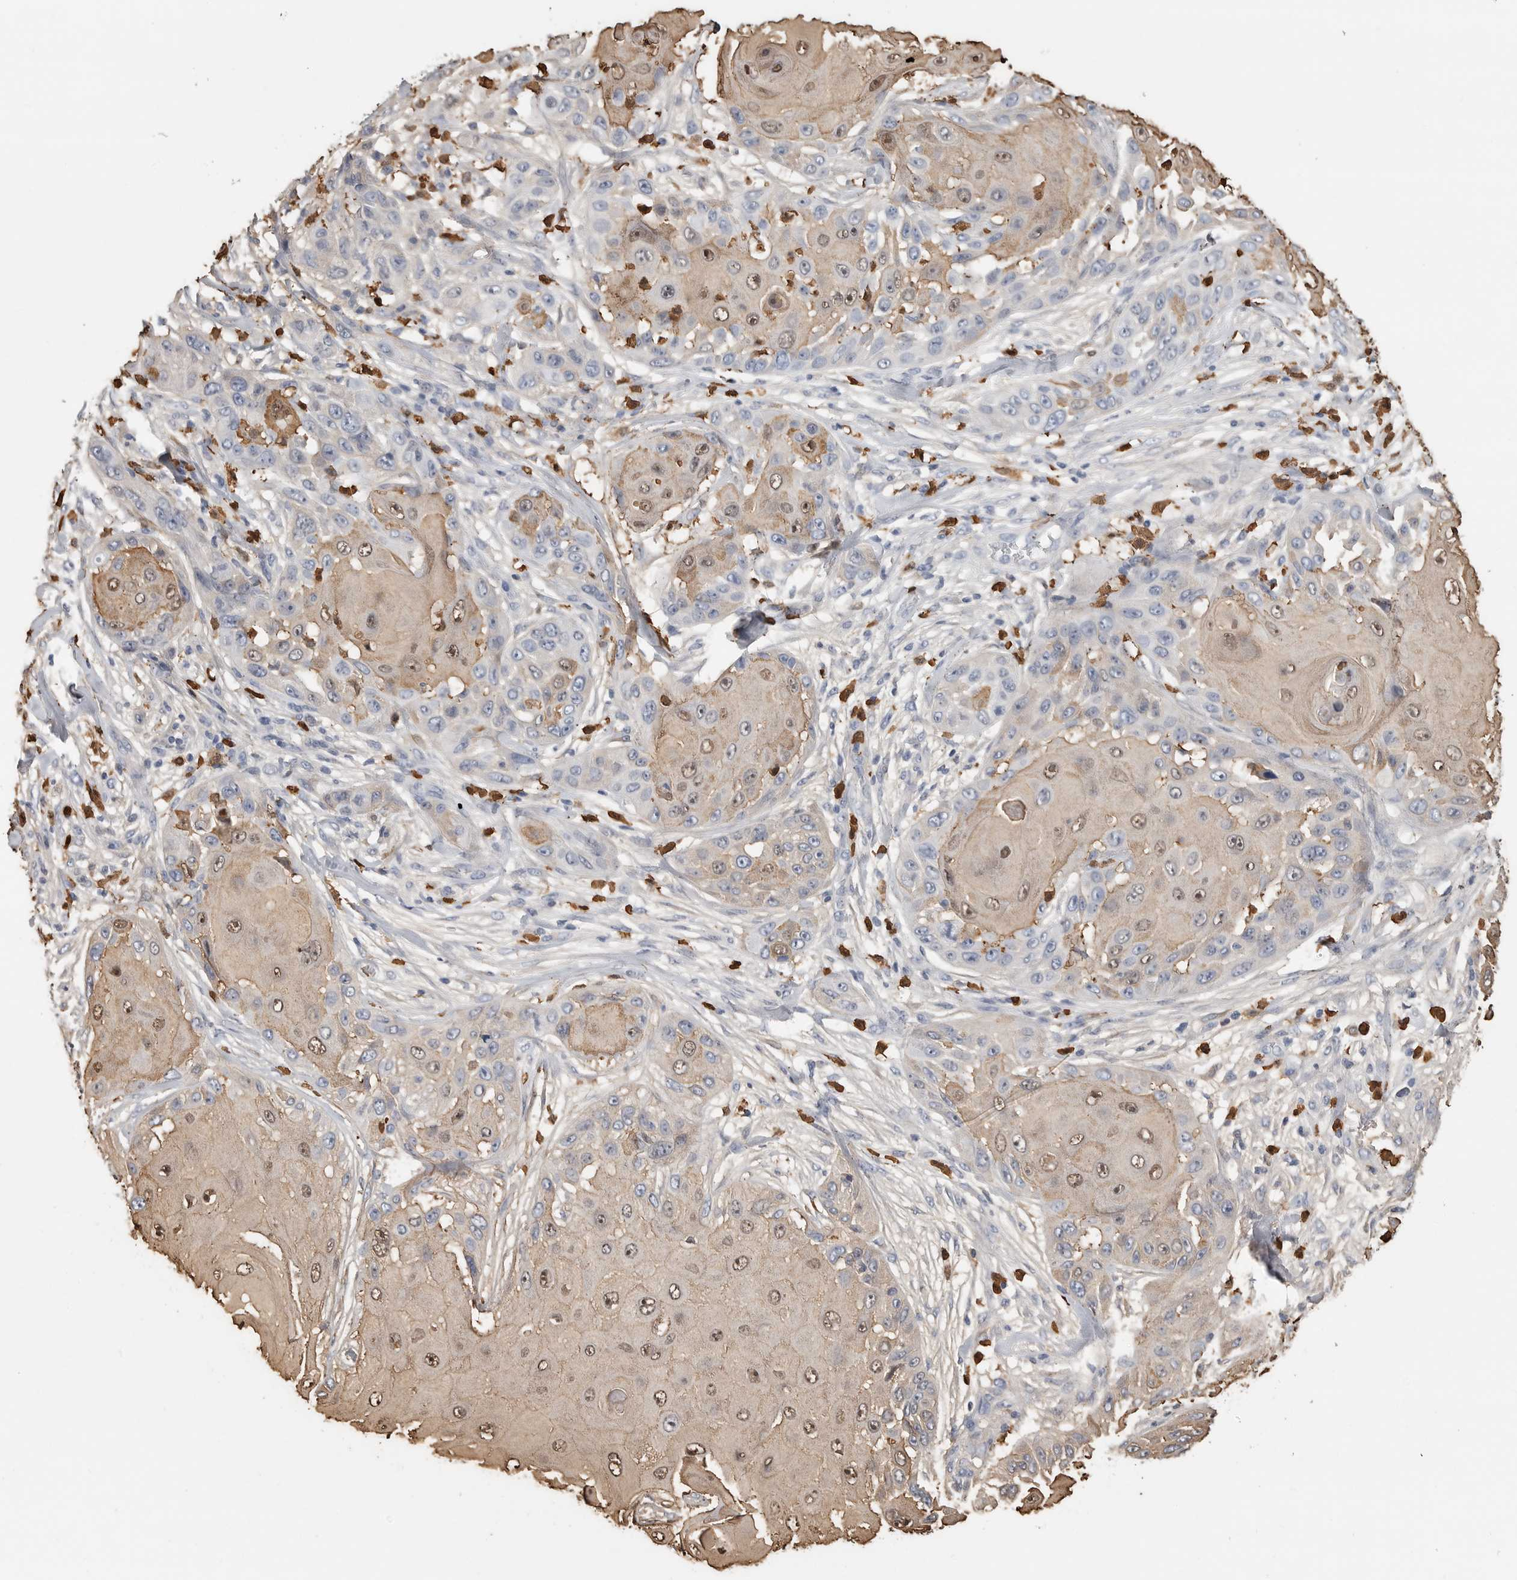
{"staining": {"intensity": "weak", "quantity": "25%-75%", "location": "nuclear"}, "tissue": "skin cancer", "cell_type": "Tumor cells", "image_type": "cancer", "snomed": [{"axis": "morphology", "description": "Squamous cell carcinoma, NOS"}, {"axis": "topography", "description": "Skin"}], "caption": "Tumor cells show low levels of weak nuclear expression in about 25%-75% of cells in skin cancer (squamous cell carcinoma). Using DAB (3,3'-diaminobenzidine) (brown) and hematoxylin (blue) stains, captured at high magnification using brightfield microscopy.", "gene": "CYB561D1", "patient": {"sex": "female", "age": 44}}